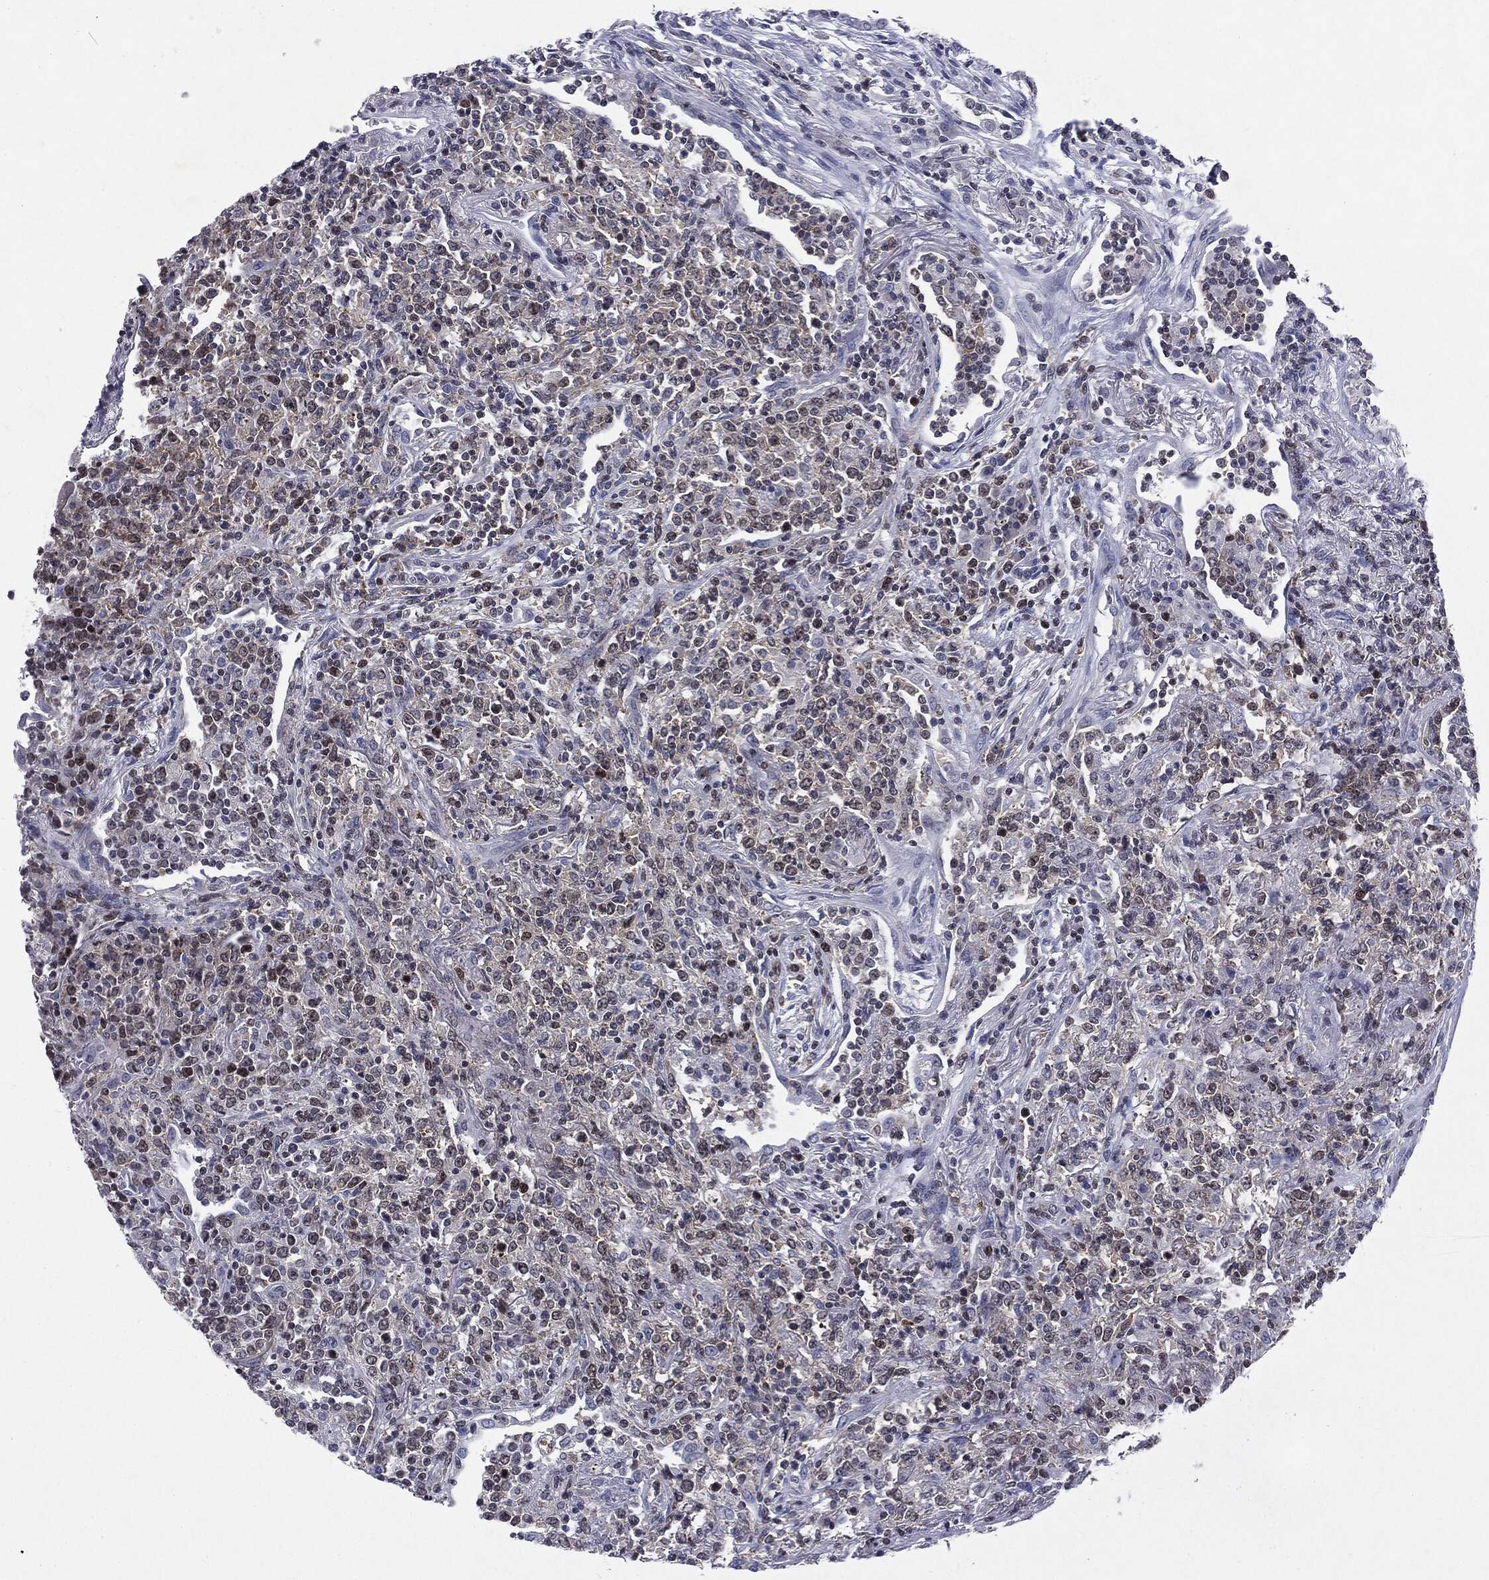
{"staining": {"intensity": "weak", "quantity": "<25%", "location": "nuclear"}, "tissue": "lymphoma", "cell_type": "Tumor cells", "image_type": "cancer", "snomed": [{"axis": "morphology", "description": "Malignant lymphoma, non-Hodgkin's type, High grade"}, {"axis": "topography", "description": "Lung"}], "caption": "Tumor cells show no significant protein staining in malignant lymphoma, non-Hodgkin's type (high-grade).", "gene": "KIF2C", "patient": {"sex": "male", "age": 79}}